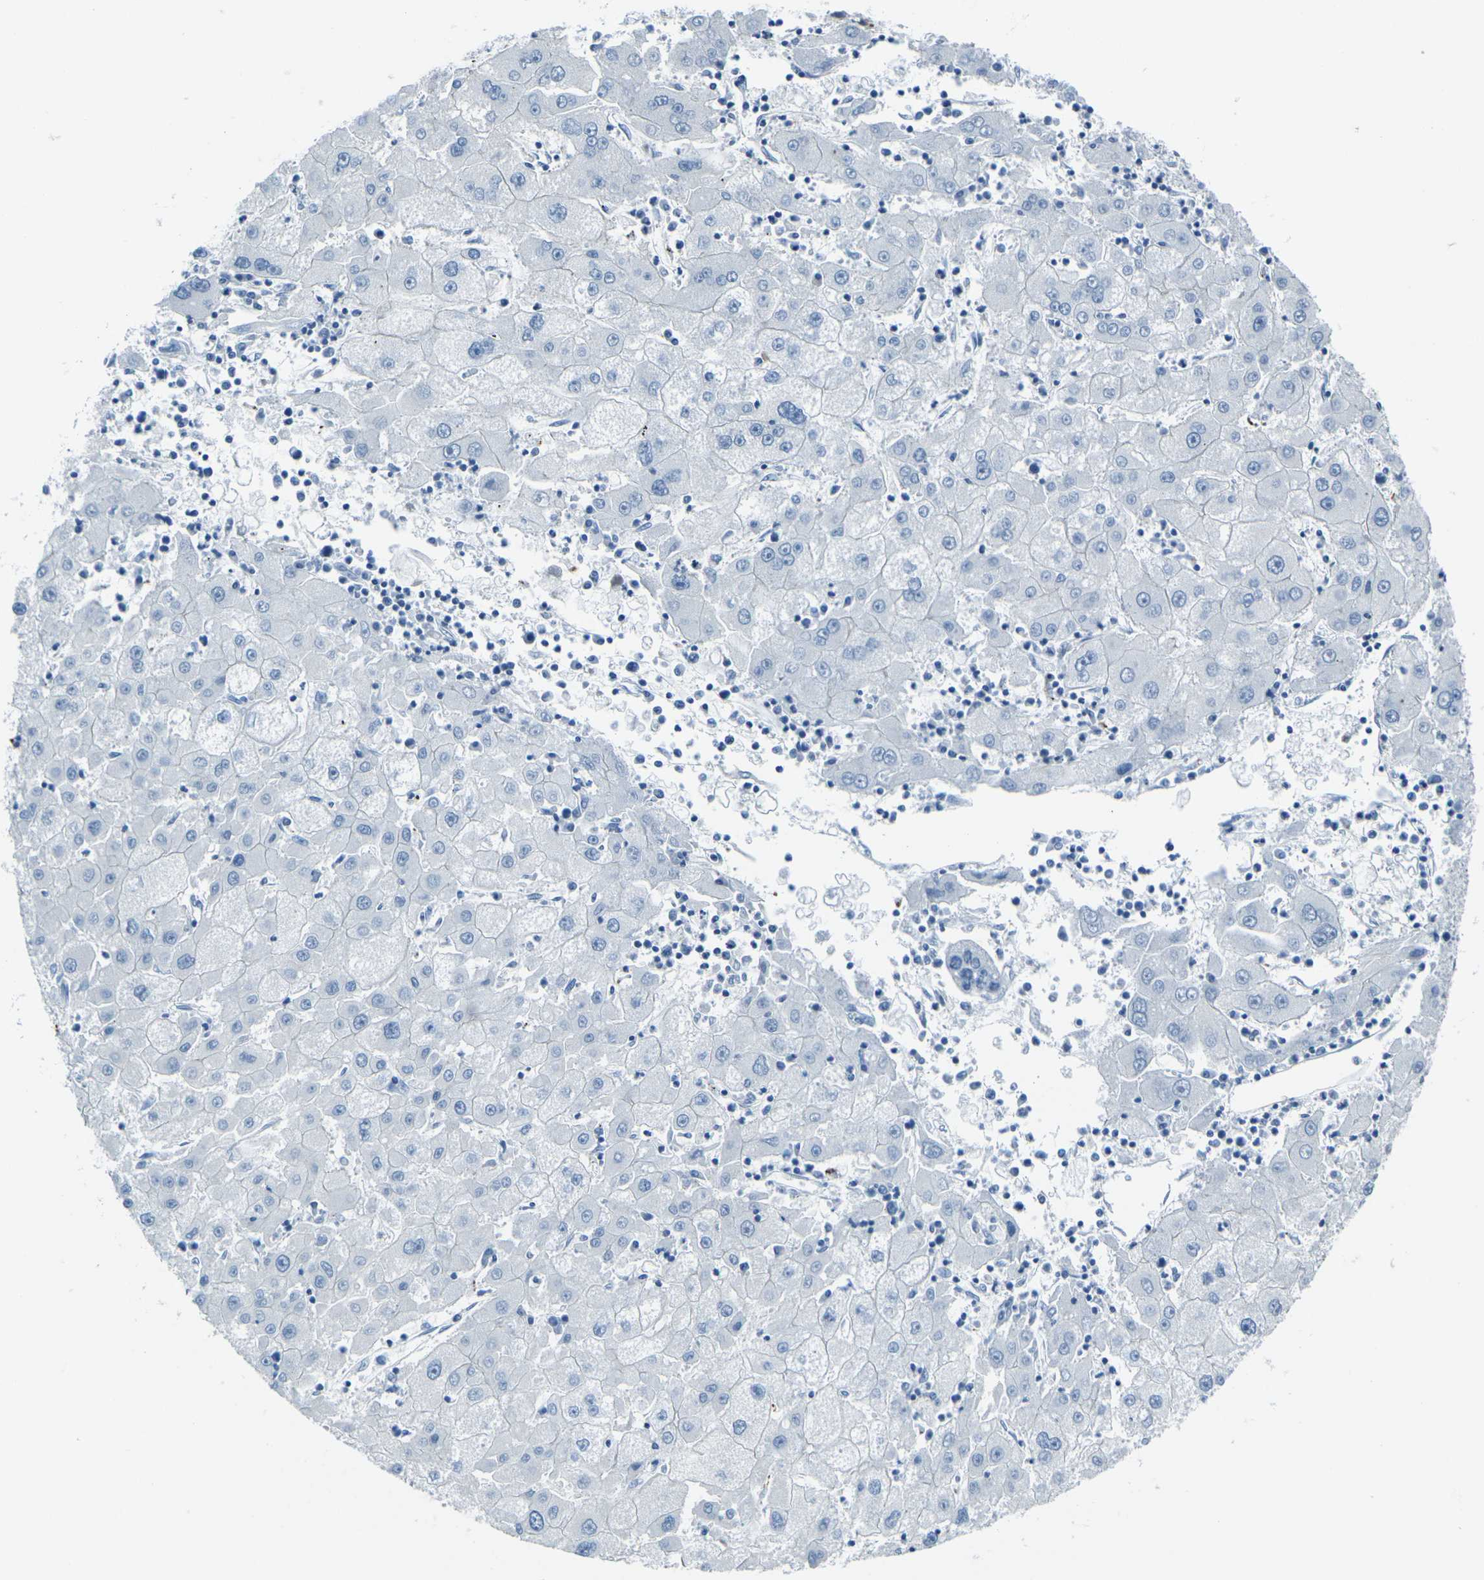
{"staining": {"intensity": "negative", "quantity": "none", "location": "none"}, "tissue": "liver cancer", "cell_type": "Tumor cells", "image_type": "cancer", "snomed": [{"axis": "morphology", "description": "Carcinoma, Hepatocellular, NOS"}, {"axis": "topography", "description": "Liver"}], "caption": "Immunohistochemistry (IHC) of liver hepatocellular carcinoma exhibits no staining in tumor cells.", "gene": "ANKRD46", "patient": {"sex": "male", "age": 72}}